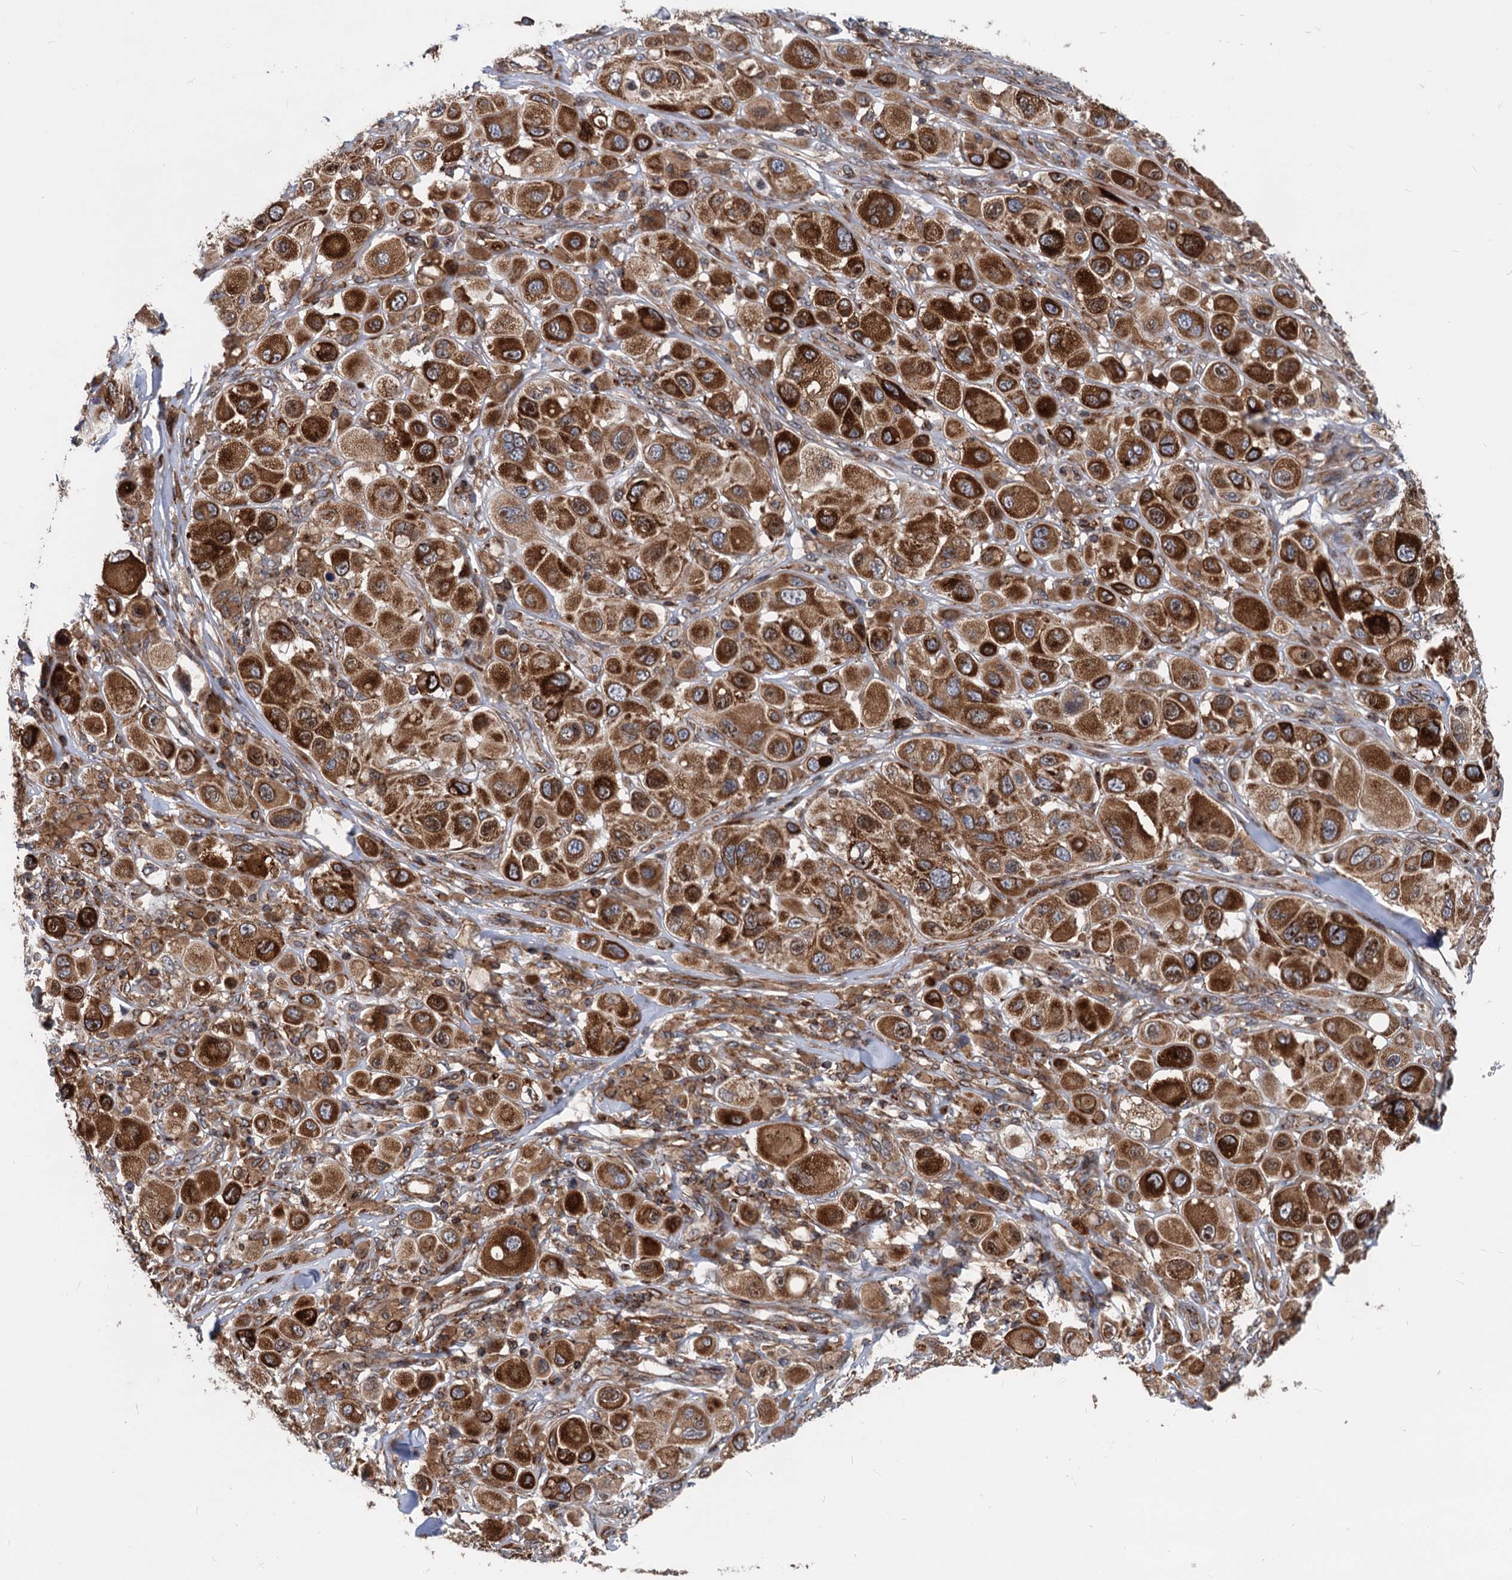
{"staining": {"intensity": "strong", "quantity": ">75%", "location": "cytoplasmic/membranous"}, "tissue": "melanoma", "cell_type": "Tumor cells", "image_type": "cancer", "snomed": [{"axis": "morphology", "description": "Malignant melanoma, Metastatic site"}, {"axis": "topography", "description": "Skin"}], "caption": "A brown stain highlights strong cytoplasmic/membranous staining of a protein in malignant melanoma (metastatic site) tumor cells.", "gene": "STIM1", "patient": {"sex": "male", "age": 41}}